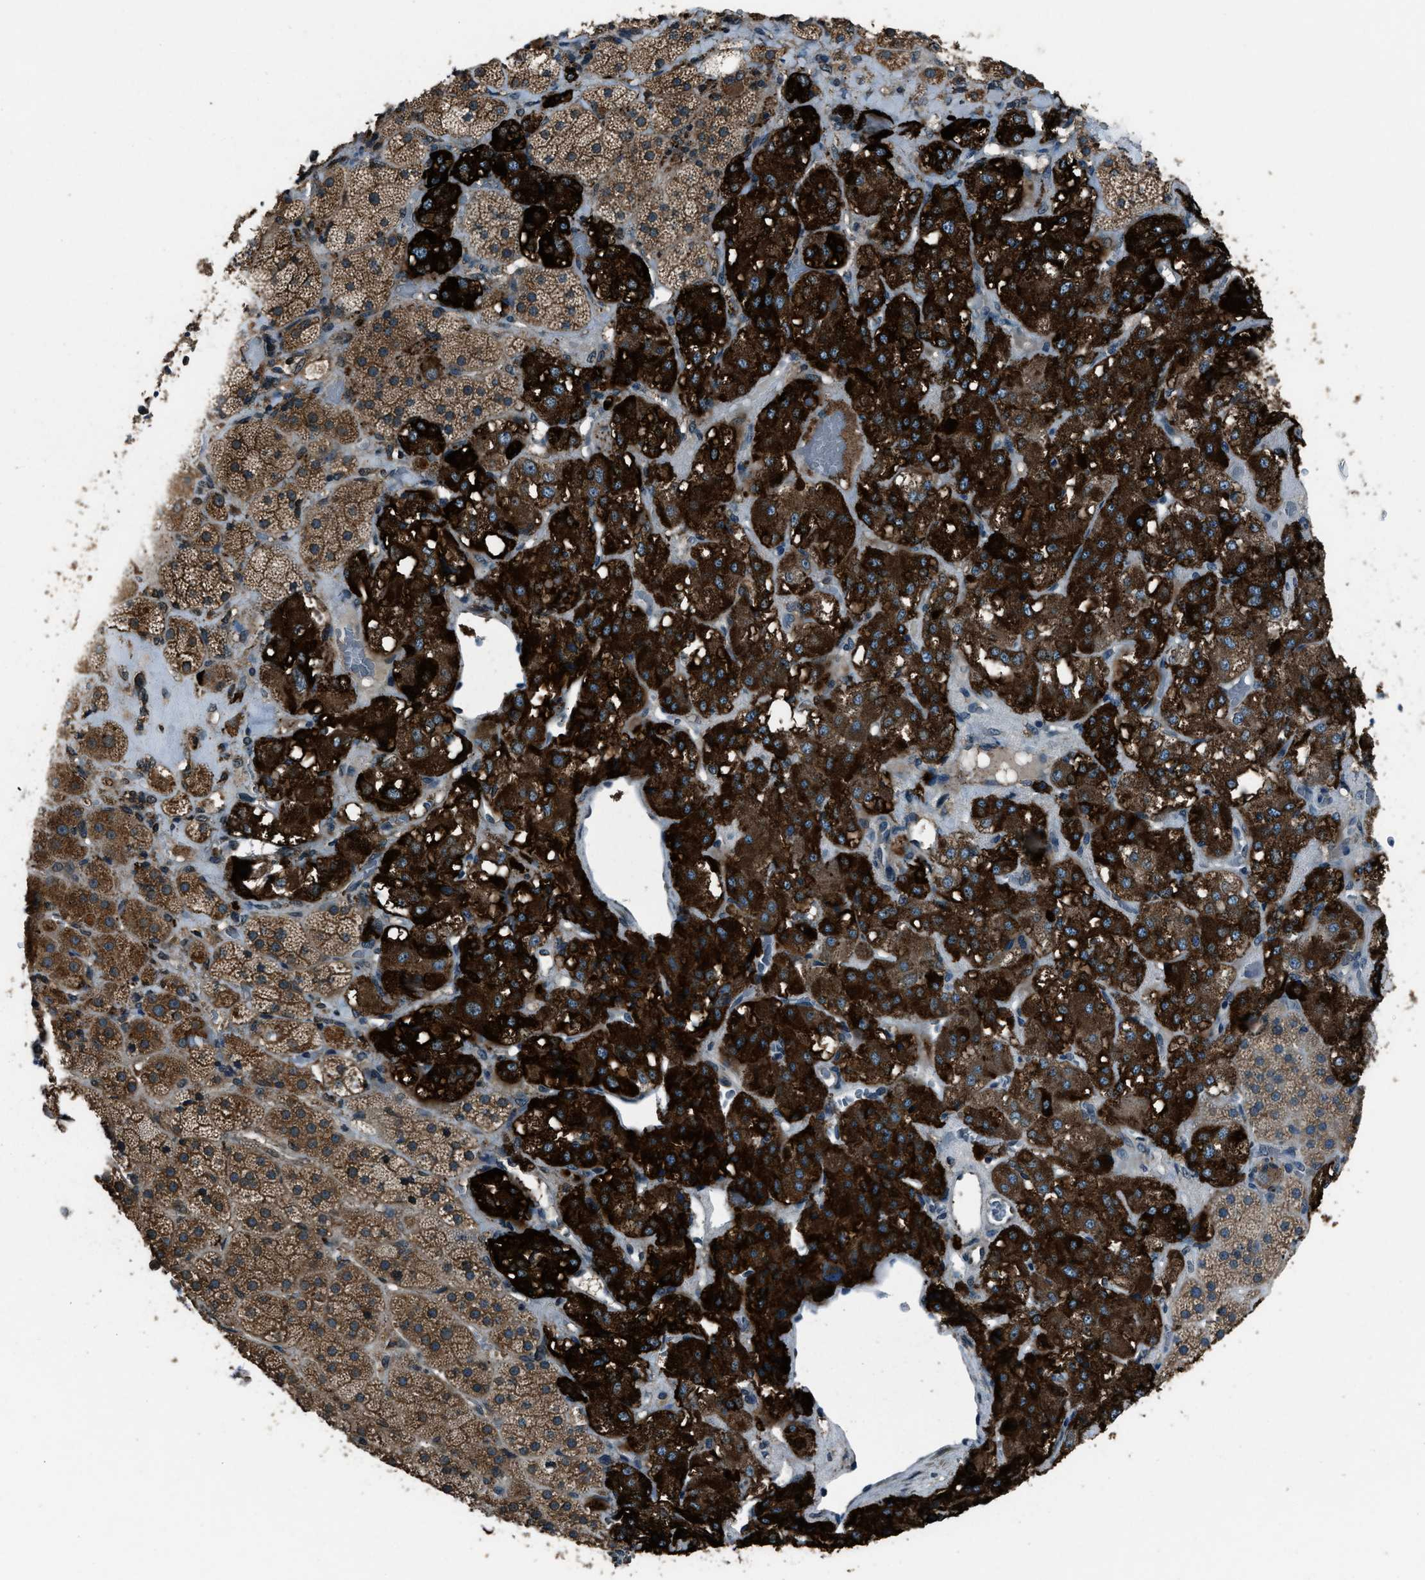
{"staining": {"intensity": "strong", "quantity": ">75%", "location": "cytoplasmic/membranous"}, "tissue": "adrenal gland", "cell_type": "Glandular cells", "image_type": "normal", "snomed": [{"axis": "morphology", "description": "Normal tissue, NOS"}, {"axis": "topography", "description": "Adrenal gland"}], "caption": "Immunohistochemistry histopathology image of benign adrenal gland stained for a protein (brown), which shows high levels of strong cytoplasmic/membranous staining in approximately >75% of glandular cells.", "gene": "TRIM4", "patient": {"sex": "male", "age": 57}}